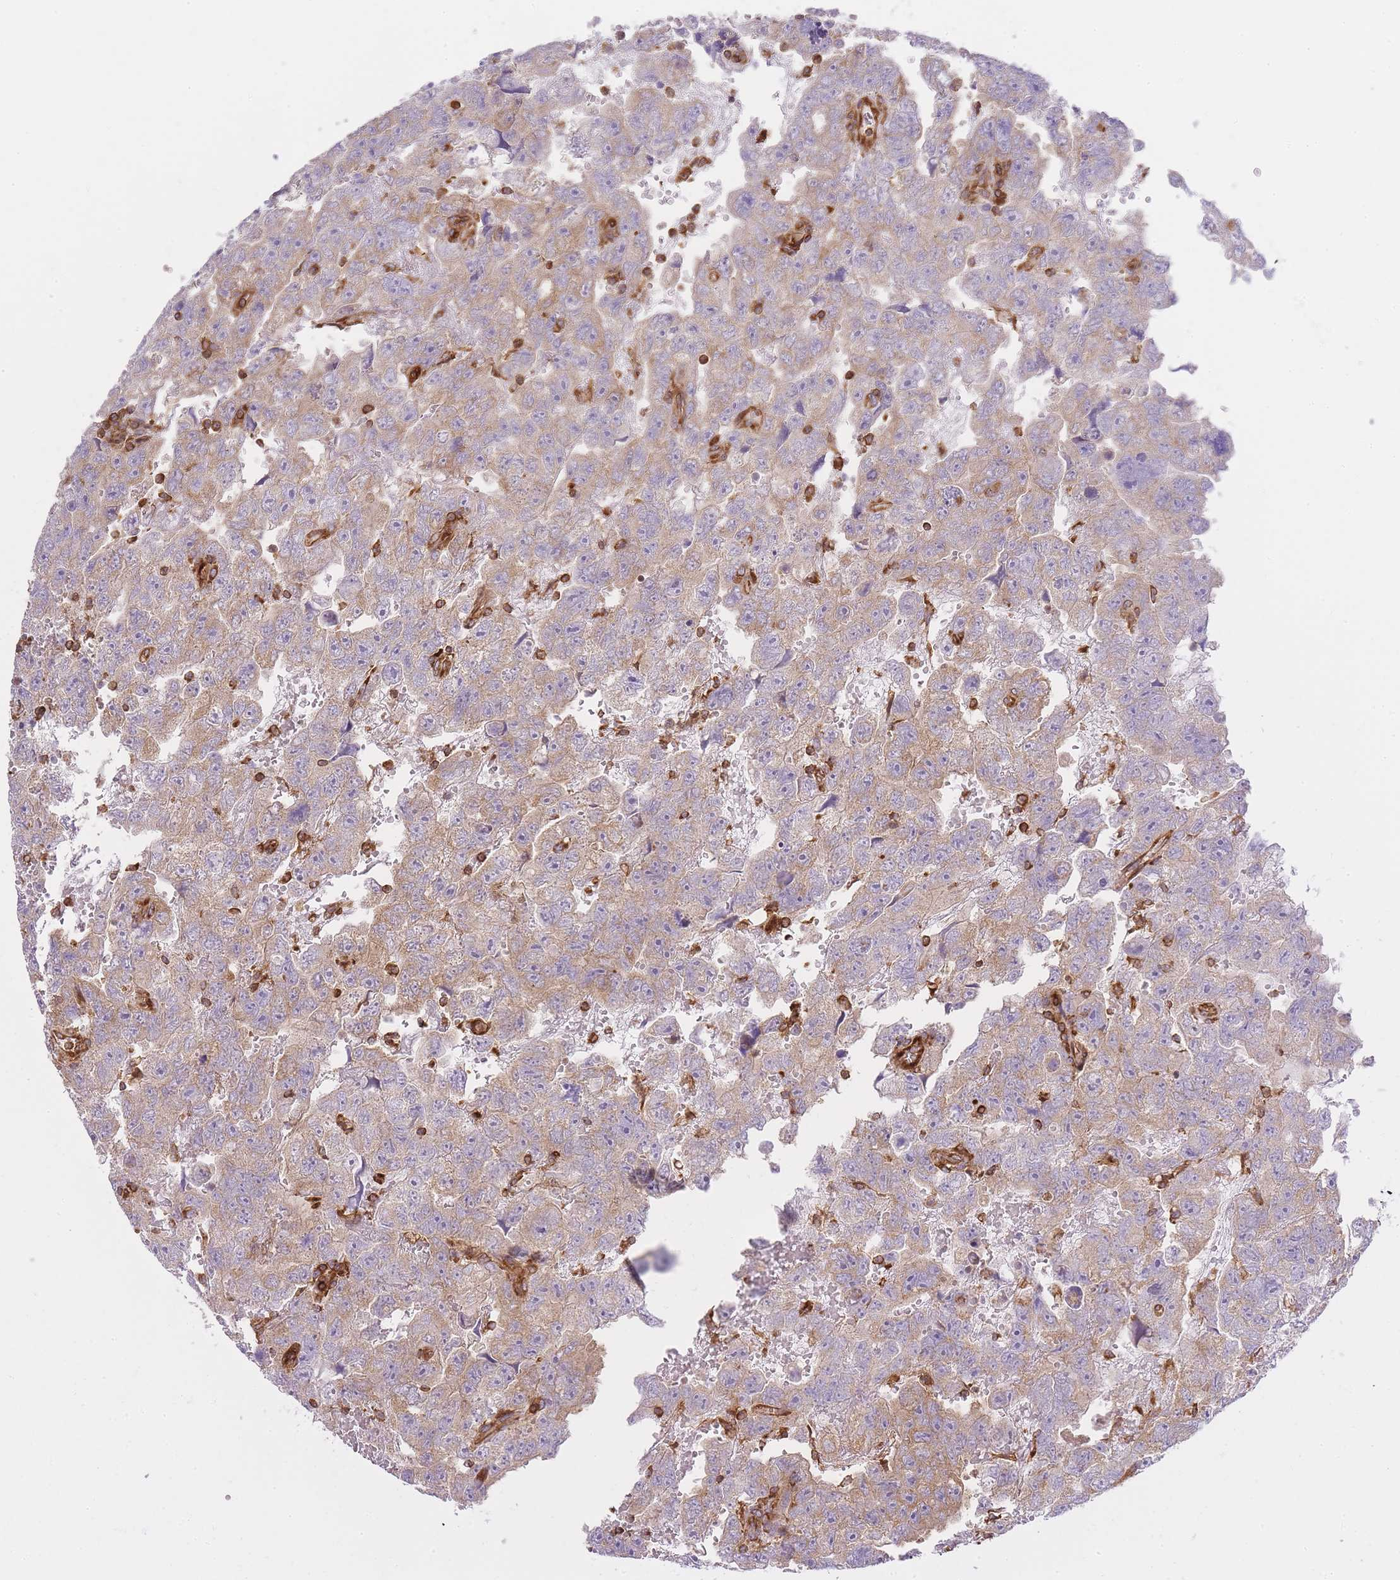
{"staining": {"intensity": "moderate", "quantity": ">75%", "location": "cytoplasmic/membranous"}, "tissue": "testis cancer", "cell_type": "Tumor cells", "image_type": "cancer", "snomed": [{"axis": "morphology", "description": "Carcinoma, Embryonal, NOS"}, {"axis": "topography", "description": "Testis"}], "caption": "This micrograph displays testis cancer stained with IHC to label a protein in brown. The cytoplasmic/membranous of tumor cells show moderate positivity for the protein. Nuclei are counter-stained blue.", "gene": "MSN", "patient": {"sex": "male", "age": 45}}